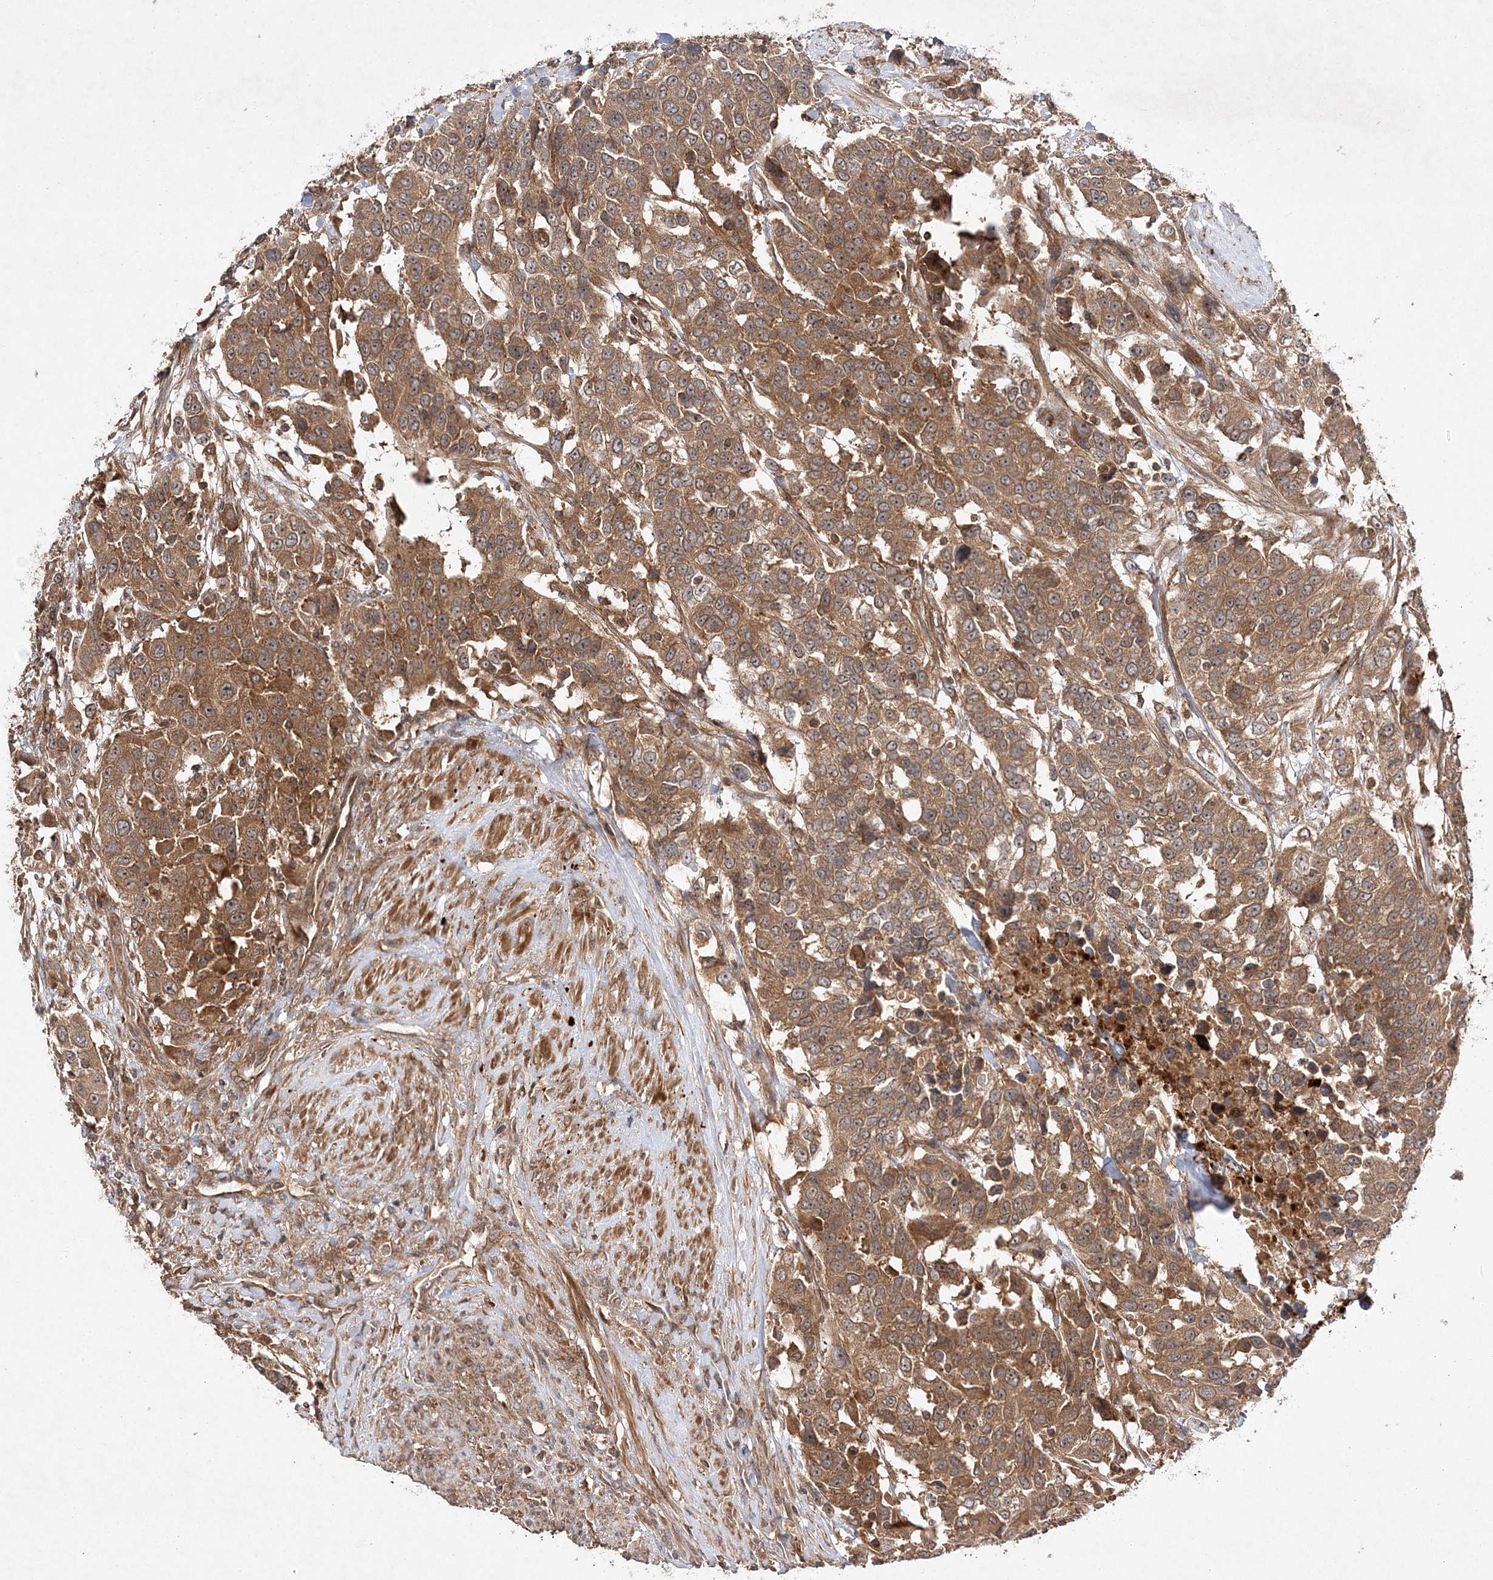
{"staining": {"intensity": "moderate", "quantity": ">75%", "location": "cytoplasmic/membranous"}, "tissue": "urothelial cancer", "cell_type": "Tumor cells", "image_type": "cancer", "snomed": [{"axis": "morphology", "description": "Urothelial carcinoma, High grade"}, {"axis": "topography", "description": "Urinary bladder"}], "caption": "Human urothelial cancer stained for a protein (brown) demonstrates moderate cytoplasmic/membranous positive positivity in about >75% of tumor cells.", "gene": "TMEM9B", "patient": {"sex": "female", "age": 80}}